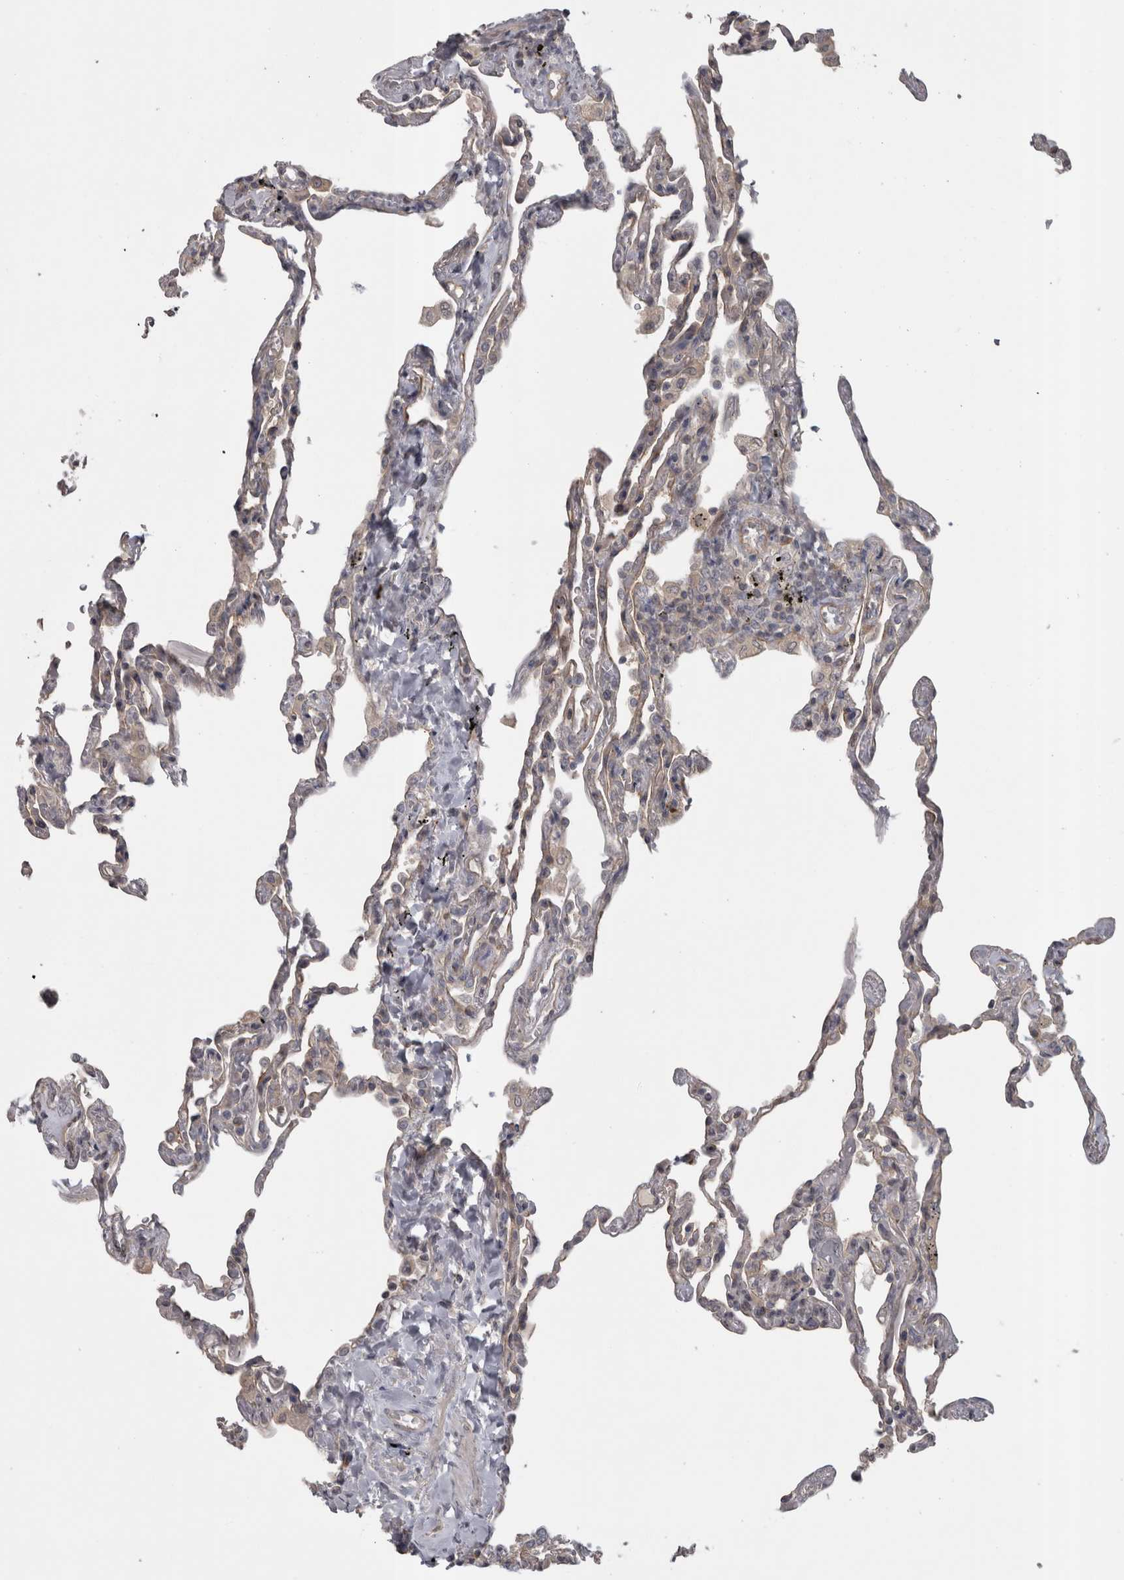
{"staining": {"intensity": "negative", "quantity": "none", "location": "none"}, "tissue": "lung", "cell_type": "Alveolar cells", "image_type": "normal", "snomed": [{"axis": "morphology", "description": "Normal tissue, NOS"}, {"axis": "topography", "description": "Lung"}], "caption": "IHC photomicrograph of unremarkable lung stained for a protein (brown), which displays no expression in alveolar cells.", "gene": "SLCO5A1", "patient": {"sex": "male", "age": 59}}